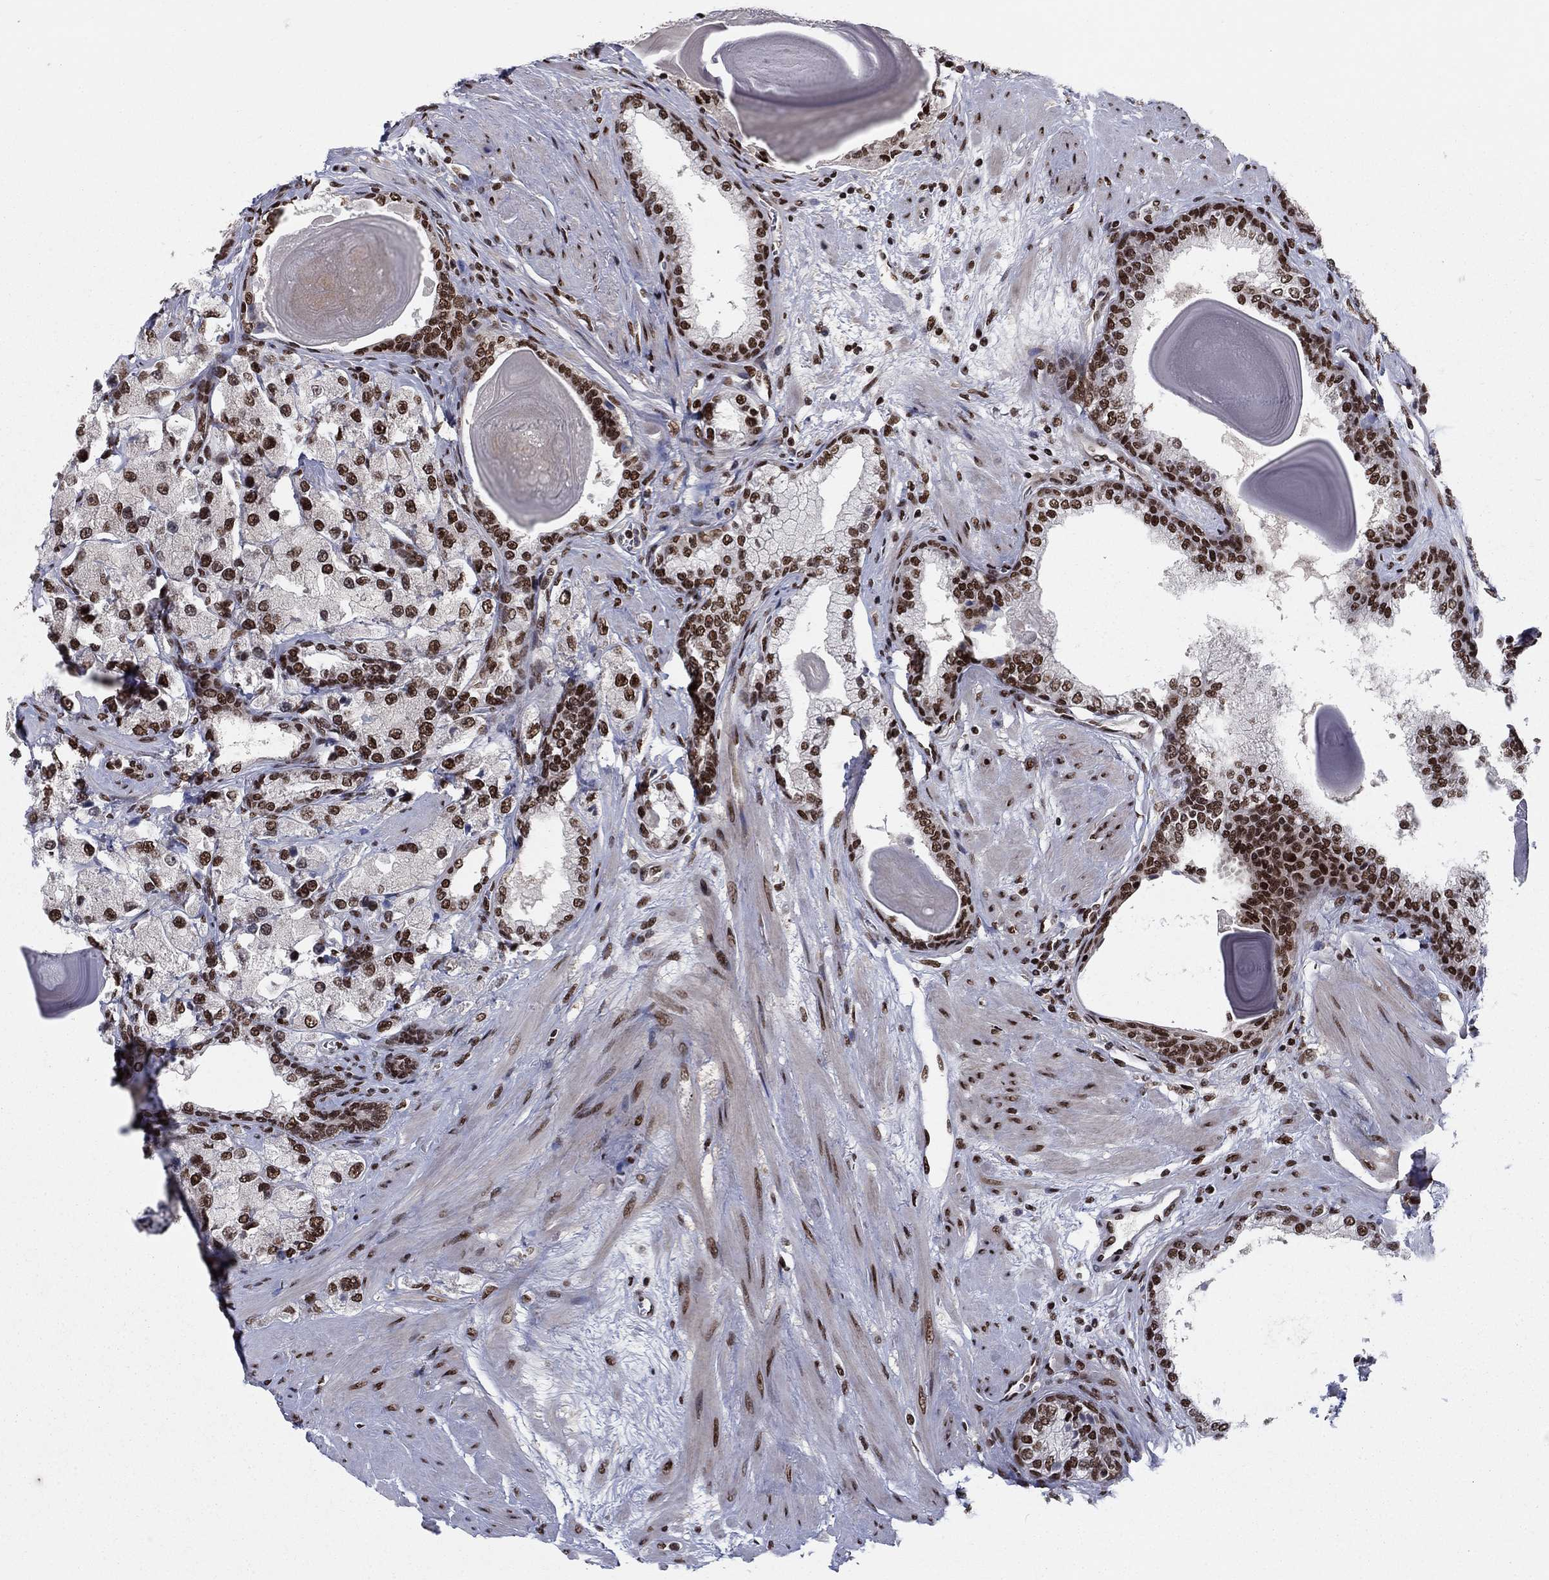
{"staining": {"intensity": "strong", "quantity": ">75%", "location": "nuclear"}, "tissue": "prostate cancer", "cell_type": "Tumor cells", "image_type": "cancer", "snomed": [{"axis": "morphology", "description": "Adenocarcinoma, NOS"}, {"axis": "topography", "description": "Prostate and seminal vesicle, NOS"}, {"axis": "topography", "description": "Prostate"}], "caption": "Protein staining of prostate adenocarcinoma tissue shows strong nuclear staining in about >75% of tumor cells.", "gene": "USP54", "patient": {"sex": "male", "age": 64}}